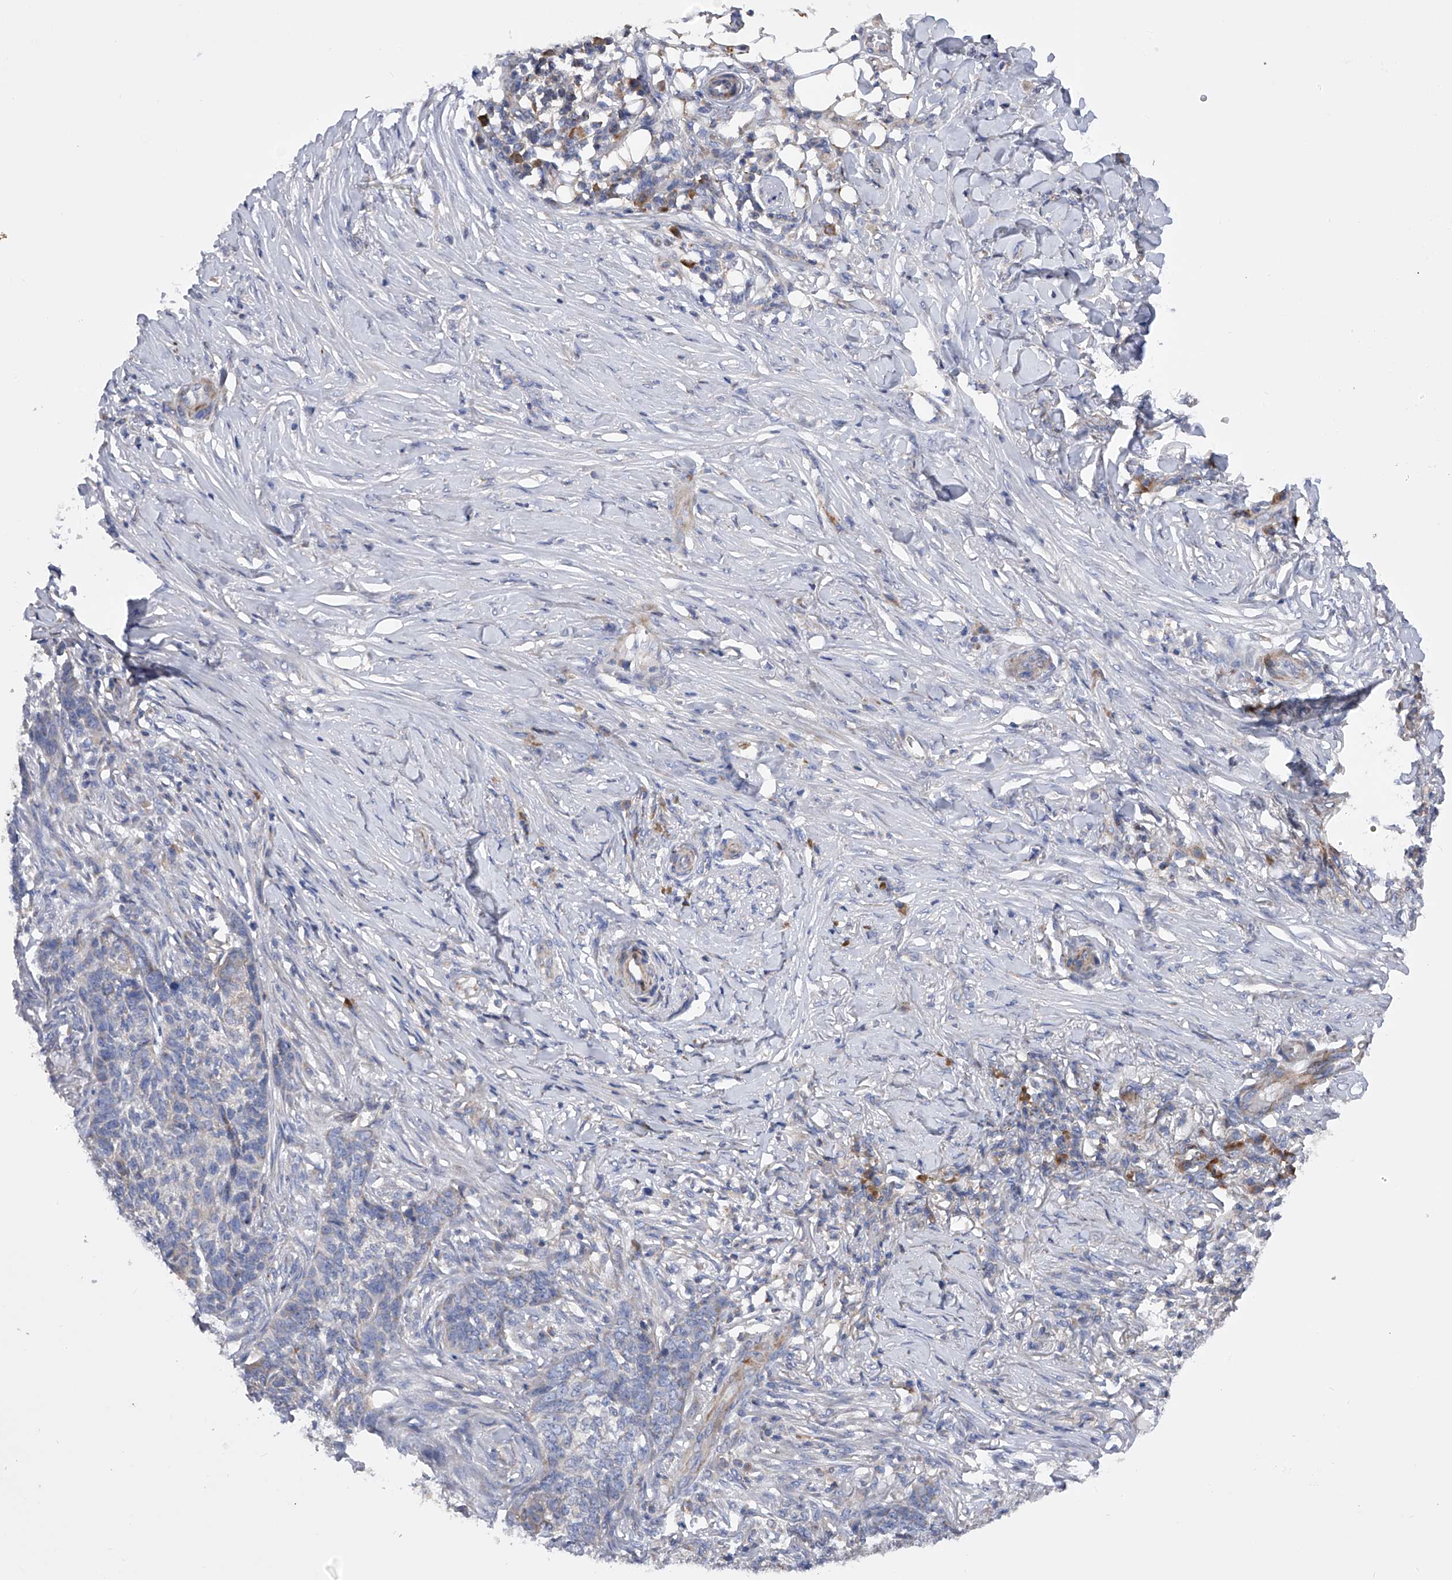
{"staining": {"intensity": "weak", "quantity": "<25%", "location": "cytoplasmic/membranous"}, "tissue": "skin cancer", "cell_type": "Tumor cells", "image_type": "cancer", "snomed": [{"axis": "morphology", "description": "Basal cell carcinoma"}, {"axis": "topography", "description": "Skin"}], "caption": "This is a image of IHC staining of basal cell carcinoma (skin), which shows no staining in tumor cells. (Brightfield microscopy of DAB (3,3'-diaminobenzidine) IHC at high magnification).", "gene": "MLYCD", "patient": {"sex": "male", "age": 85}}